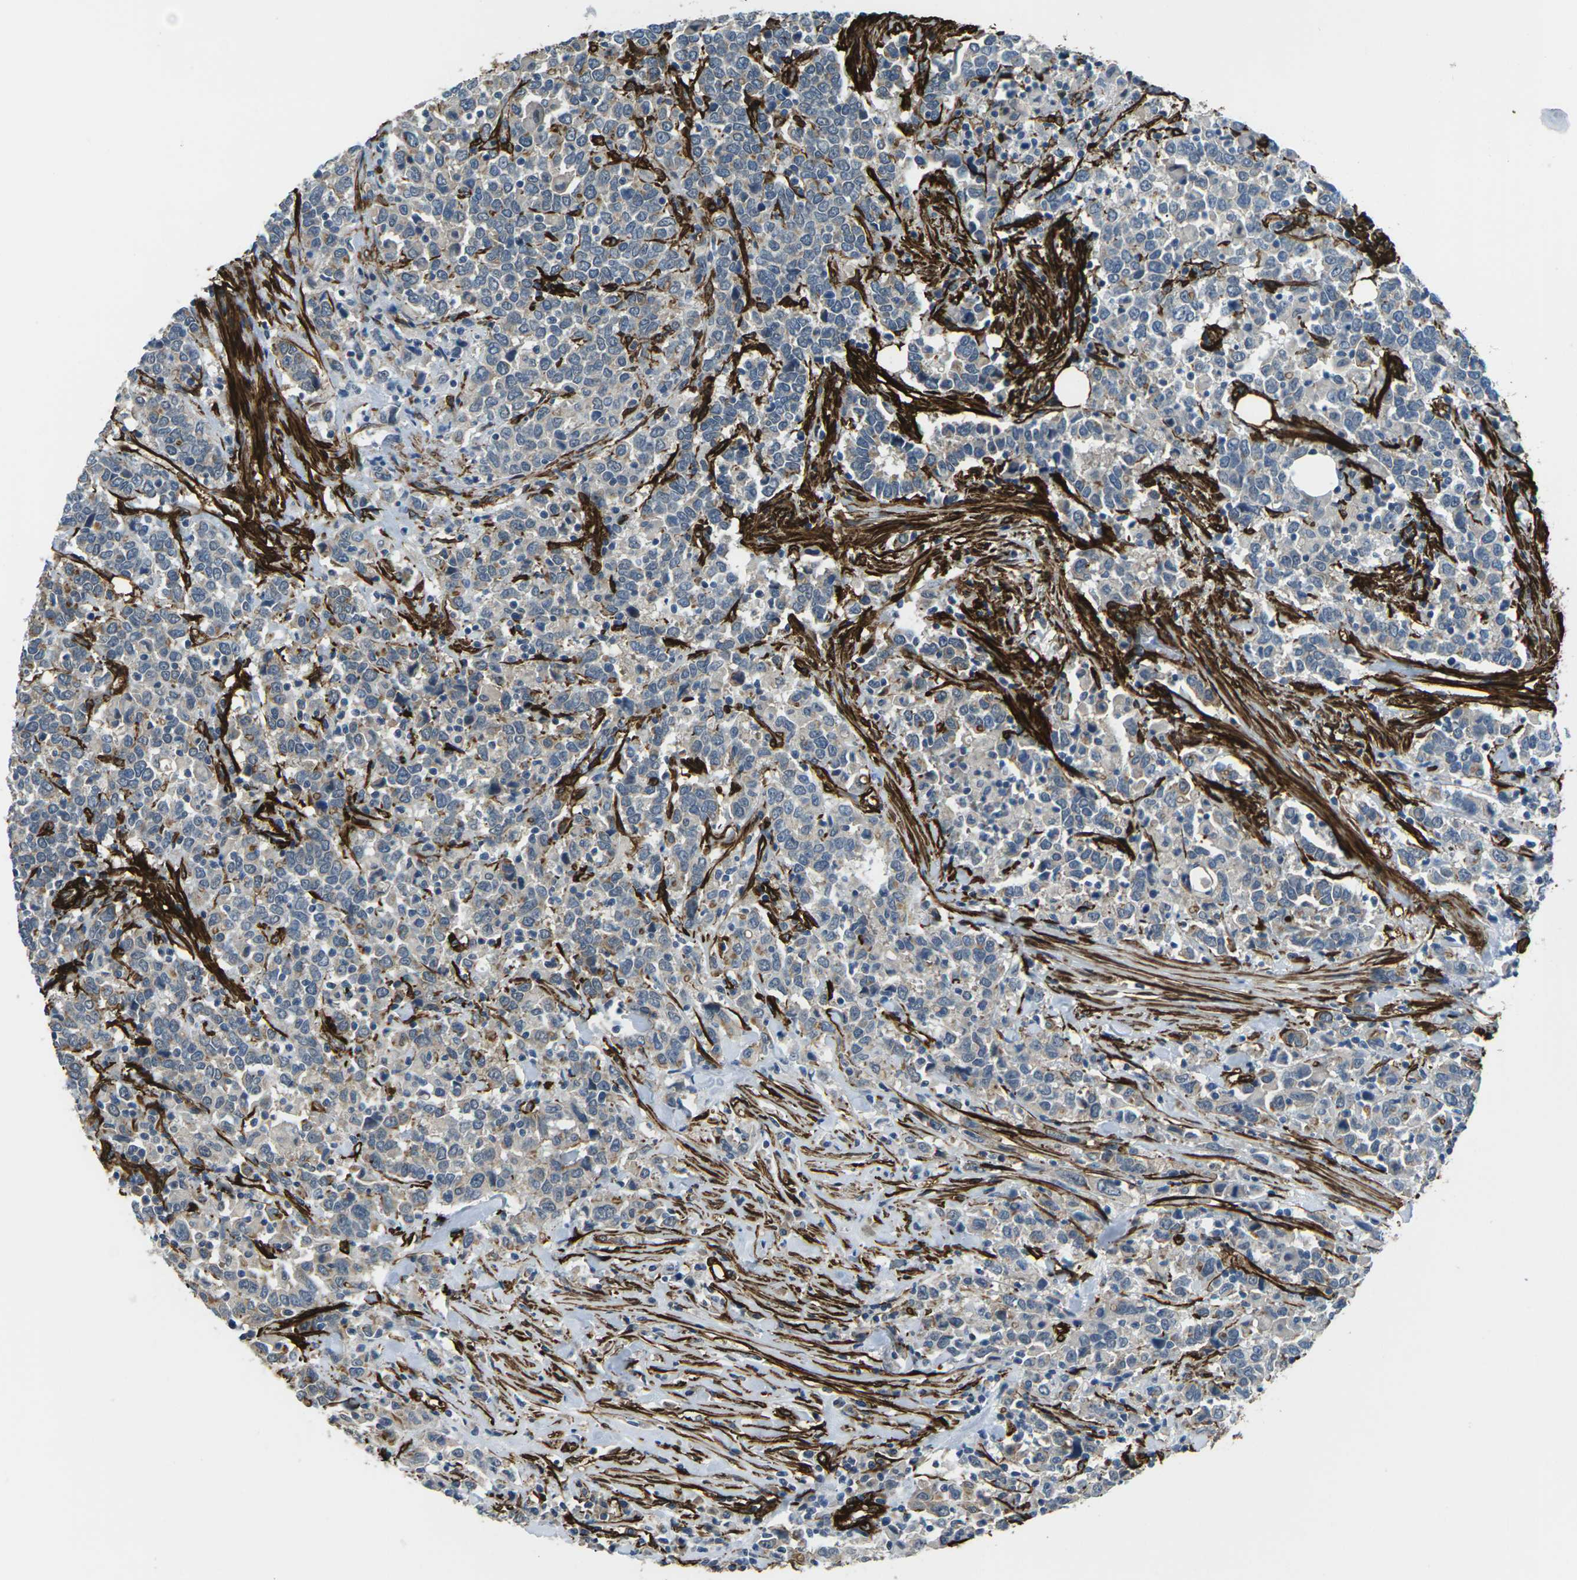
{"staining": {"intensity": "negative", "quantity": "none", "location": "none"}, "tissue": "urothelial cancer", "cell_type": "Tumor cells", "image_type": "cancer", "snomed": [{"axis": "morphology", "description": "Urothelial carcinoma, High grade"}, {"axis": "topography", "description": "Urinary bladder"}], "caption": "Immunohistochemical staining of human high-grade urothelial carcinoma displays no significant staining in tumor cells. The staining was performed using DAB to visualize the protein expression in brown, while the nuclei were stained in blue with hematoxylin (Magnification: 20x).", "gene": "GRAMD1C", "patient": {"sex": "male", "age": 61}}